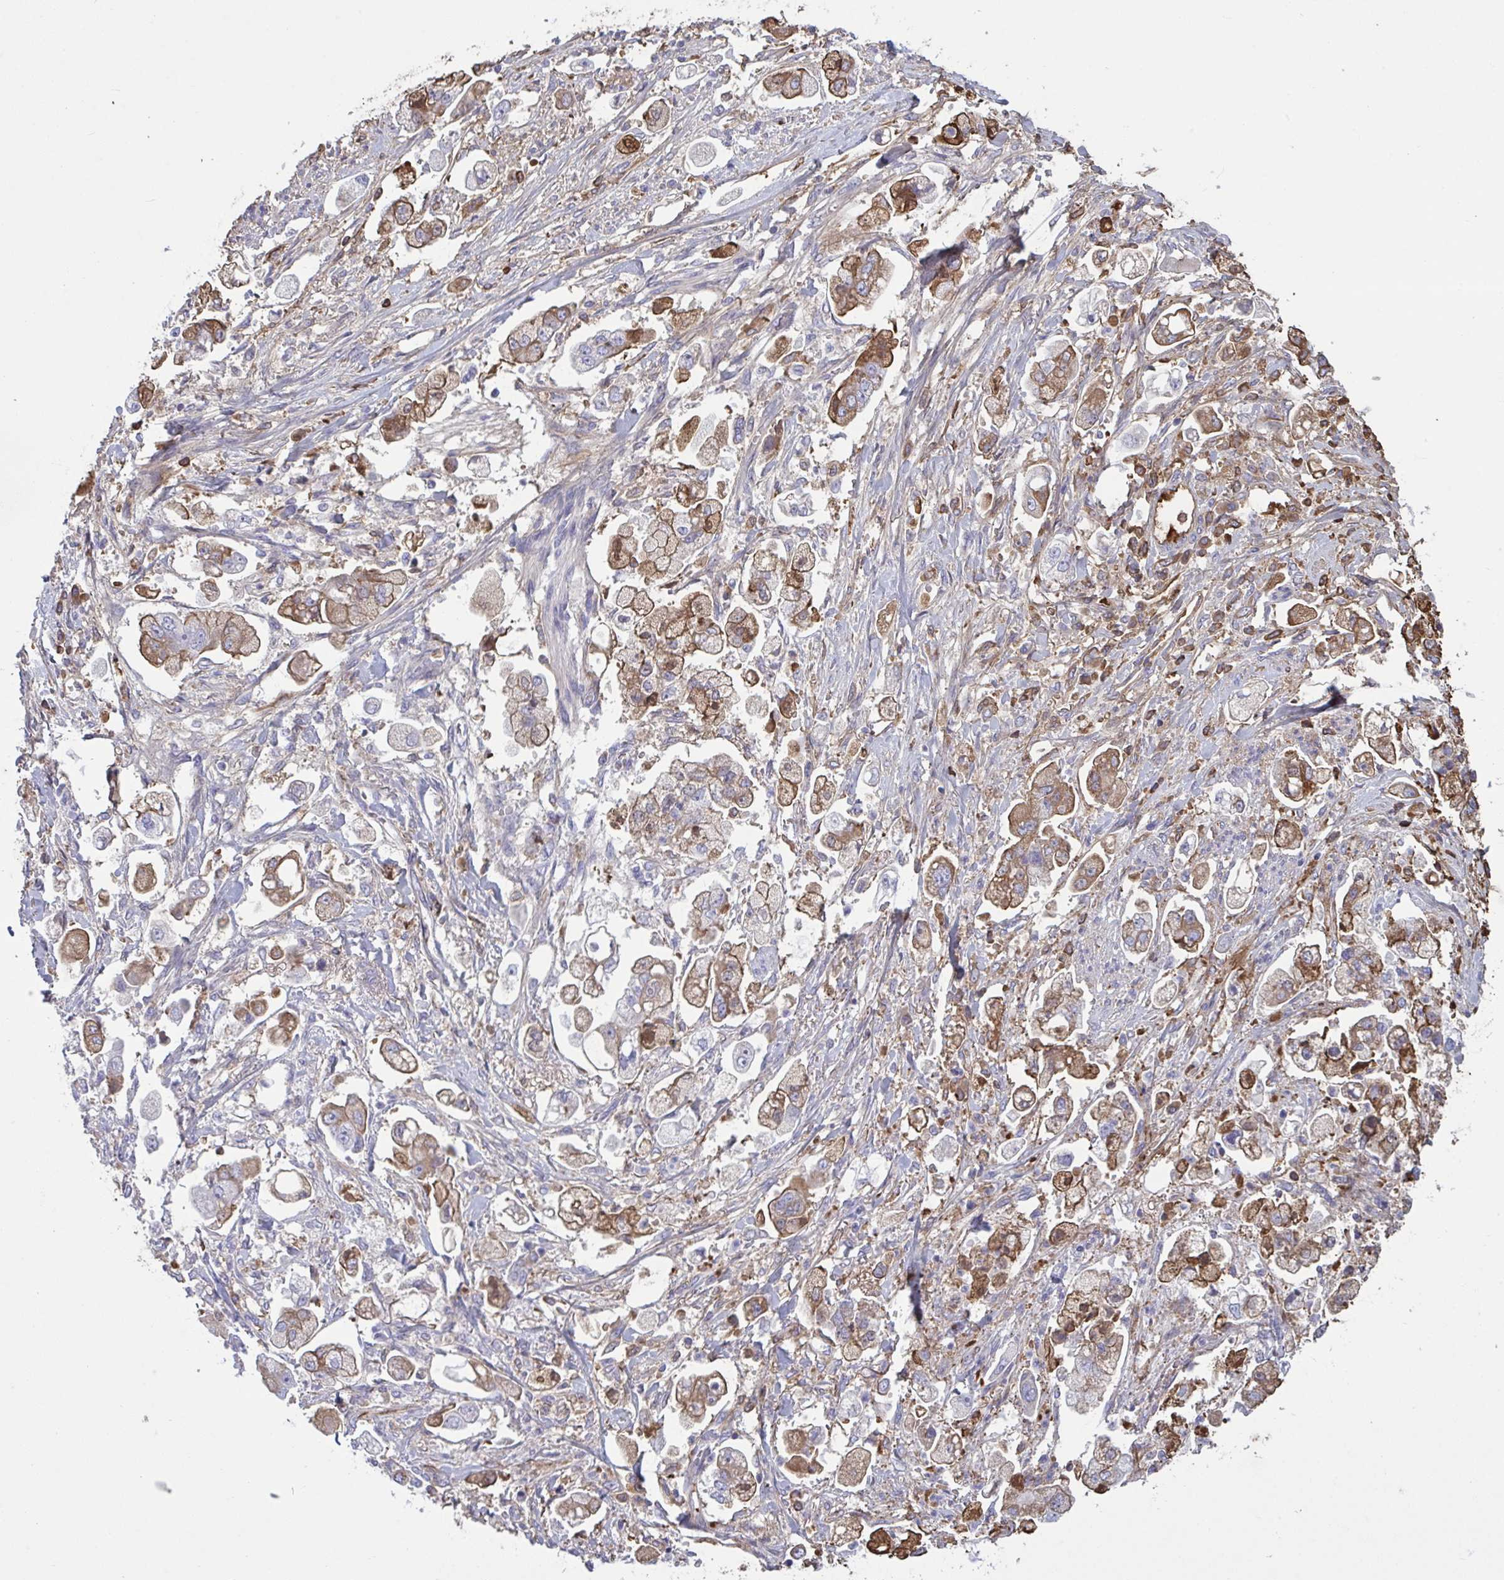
{"staining": {"intensity": "moderate", "quantity": "<25%", "location": "cytoplasmic/membranous"}, "tissue": "stomach cancer", "cell_type": "Tumor cells", "image_type": "cancer", "snomed": [{"axis": "morphology", "description": "Adenocarcinoma, NOS"}, {"axis": "topography", "description": "Stomach"}], "caption": "Tumor cells reveal moderate cytoplasmic/membranous expression in about <25% of cells in stomach adenocarcinoma.", "gene": "IL1R1", "patient": {"sex": "male", "age": 62}}